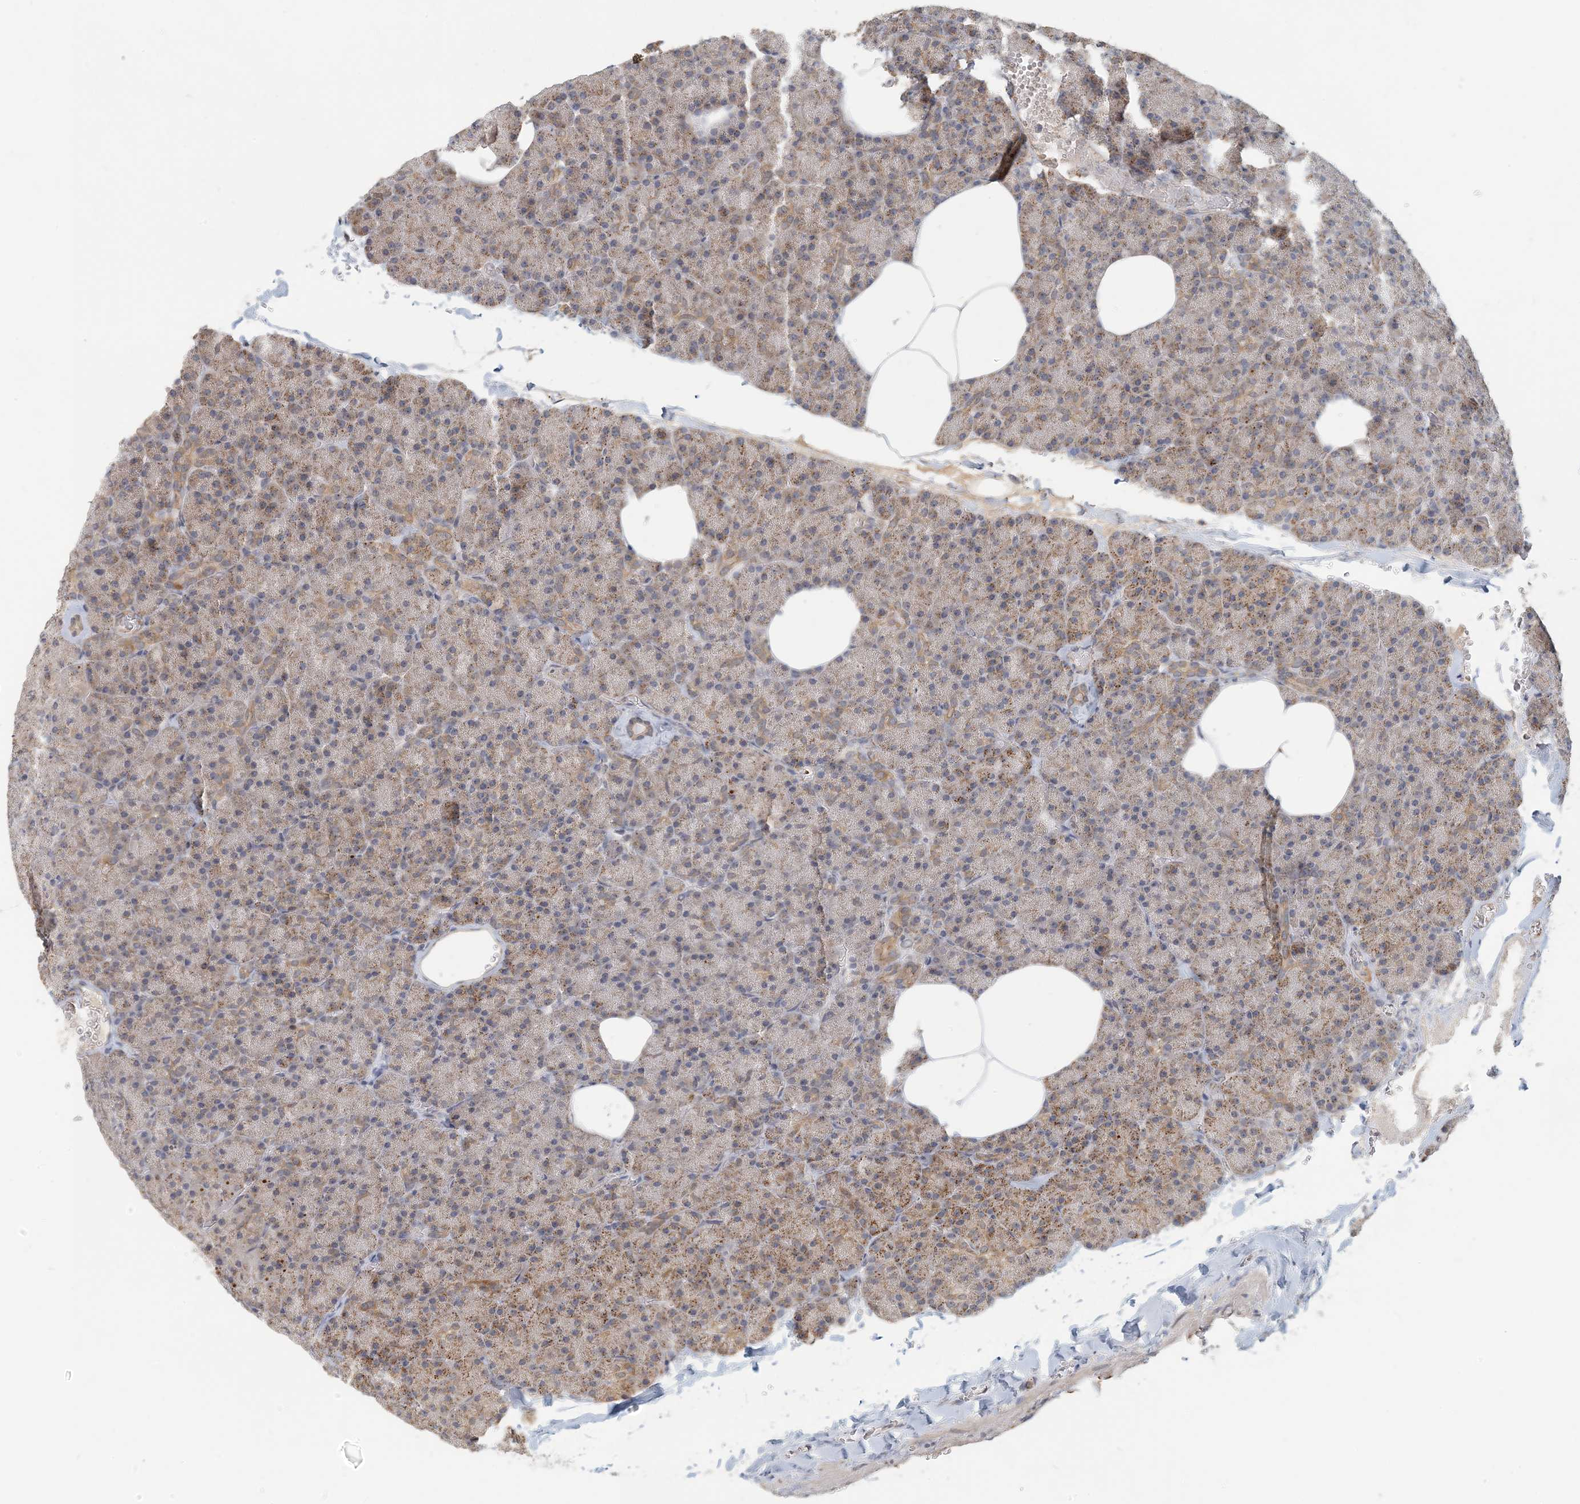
{"staining": {"intensity": "moderate", "quantity": "25%-75%", "location": "cytoplasmic/membranous"}, "tissue": "pancreas", "cell_type": "Exocrine glandular cells", "image_type": "normal", "snomed": [{"axis": "morphology", "description": "Normal tissue, NOS"}, {"axis": "morphology", "description": "Carcinoid, malignant, NOS"}, {"axis": "topography", "description": "Pancreas"}], "caption": "Pancreas stained for a protein (brown) displays moderate cytoplasmic/membranous positive expression in approximately 25%-75% of exocrine glandular cells.", "gene": "ZBTB3", "patient": {"sex": "female", "age": 35}}